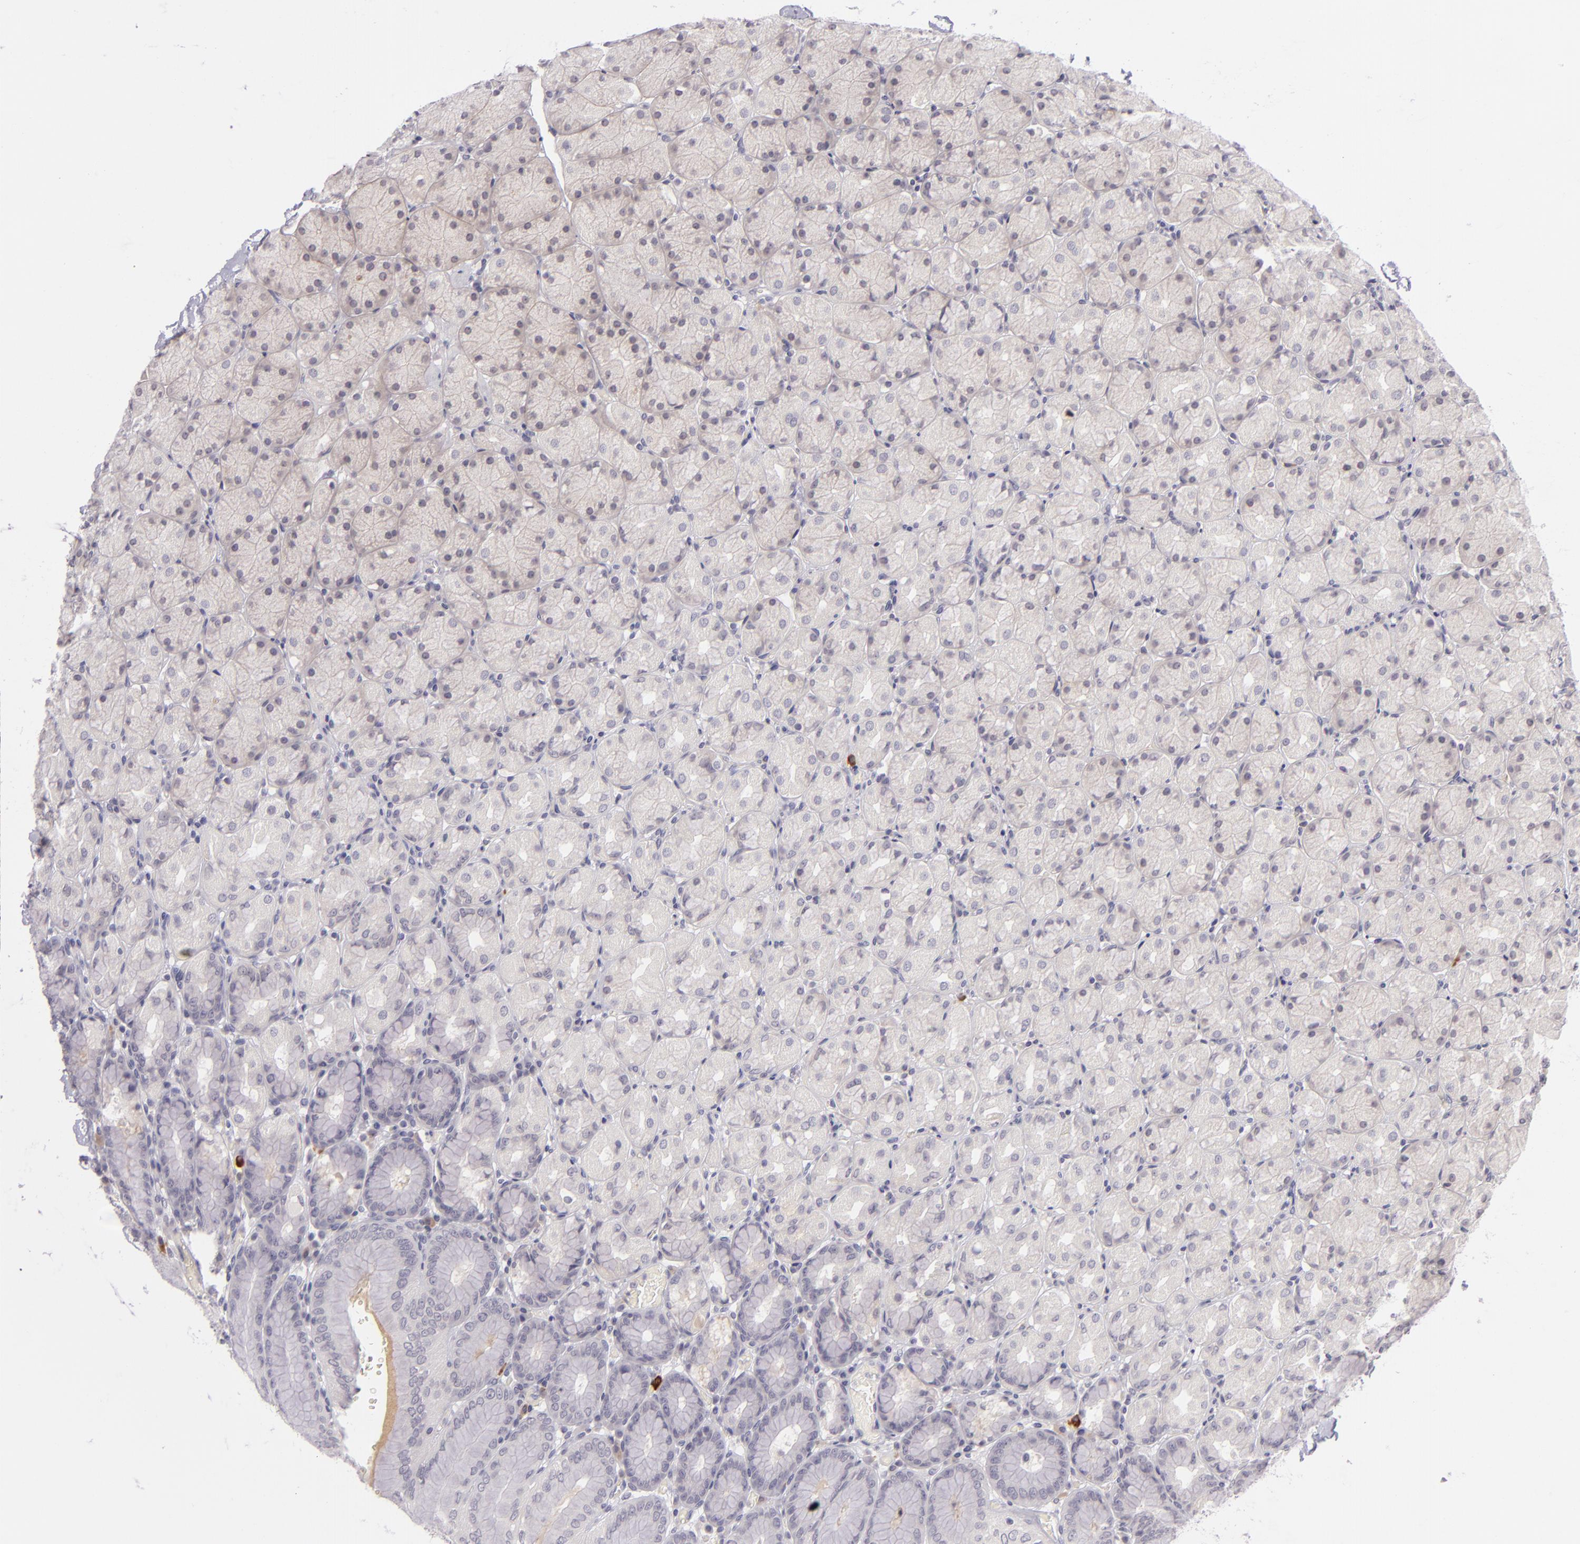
{"staining": {"intensity": "negative", "quantity": "none", "location": "none"}, "tissue": "stomach", "cell_type": "Glandular cells", "image_type": "normal", "snomed": [{"axis": "morphology", "description": "Normal tissue, NOS"}, {"axis": "topography", "description": "Stomach, upper"}, {"axis": "topography", "description": "Stomach"}], "caption": "Stomach stained for a protein using immunohistochemistry exhibits no expression glandular cells.", "gene": "DAG1", "patient": {"sex": "male", "age": 76}}